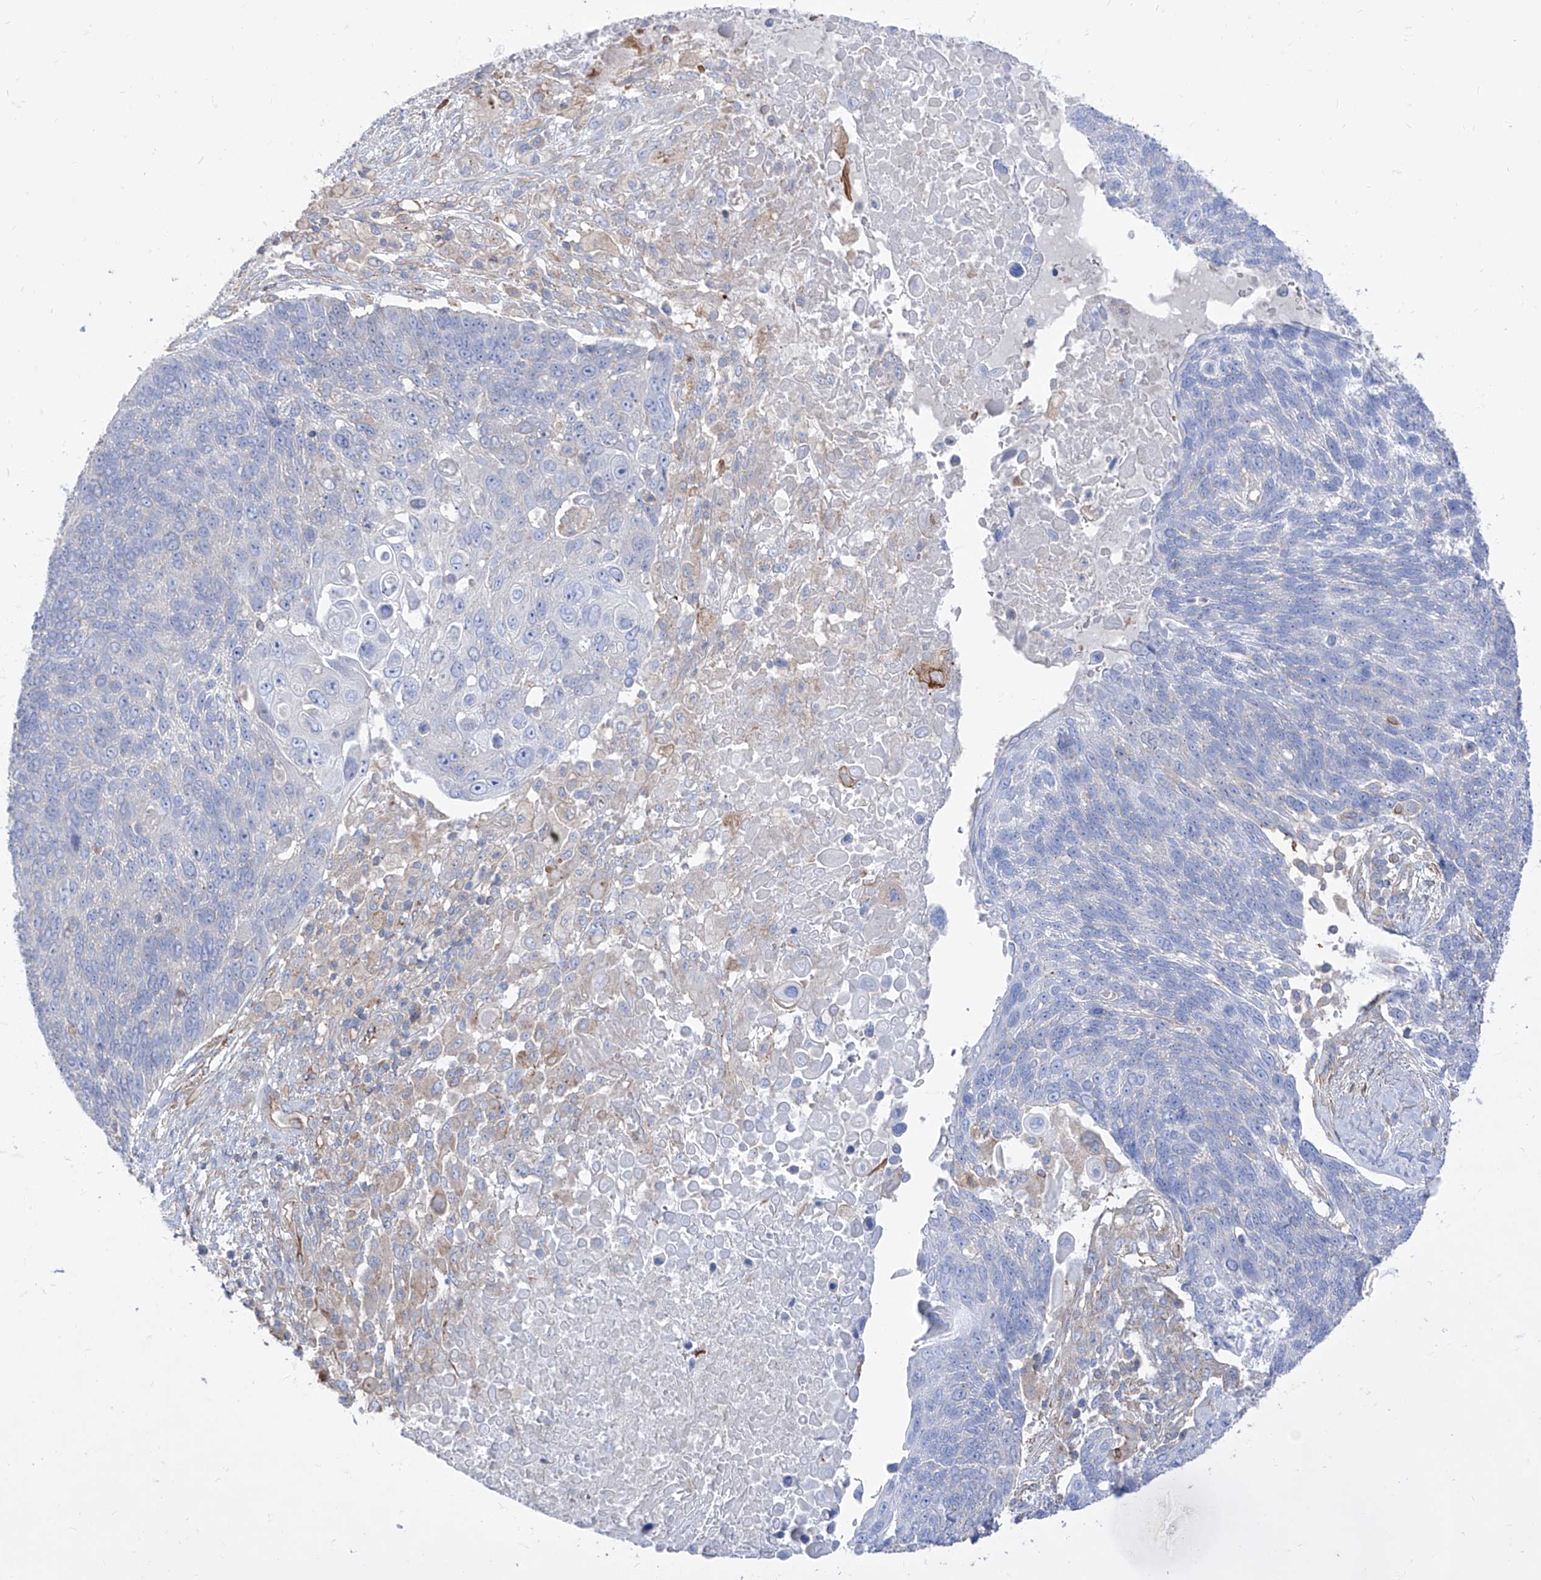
{"staining": {"intensity": "negative", "quantity": "none", "location": "none"}, "tissue": "lung cancer", "cell_type": "Tumor cells", "image_type": "cancer", "snomed": [{"axis": "morphology", "description": "Squamous cell carcinoma, NOS"}, {"axis": "topography", "description": "Lung"}], "caption": "A high-resolution image shows IHC staining of lung cancer, which displays no significant positivity in tumor cells. (Brightfield microscopy of DAB (3,3'-diaminobenzidine) immunohistochemistry (IHC) at high magnification).", "gene": "C1orf74", "patient": {"sex": "male", "age": 66}}